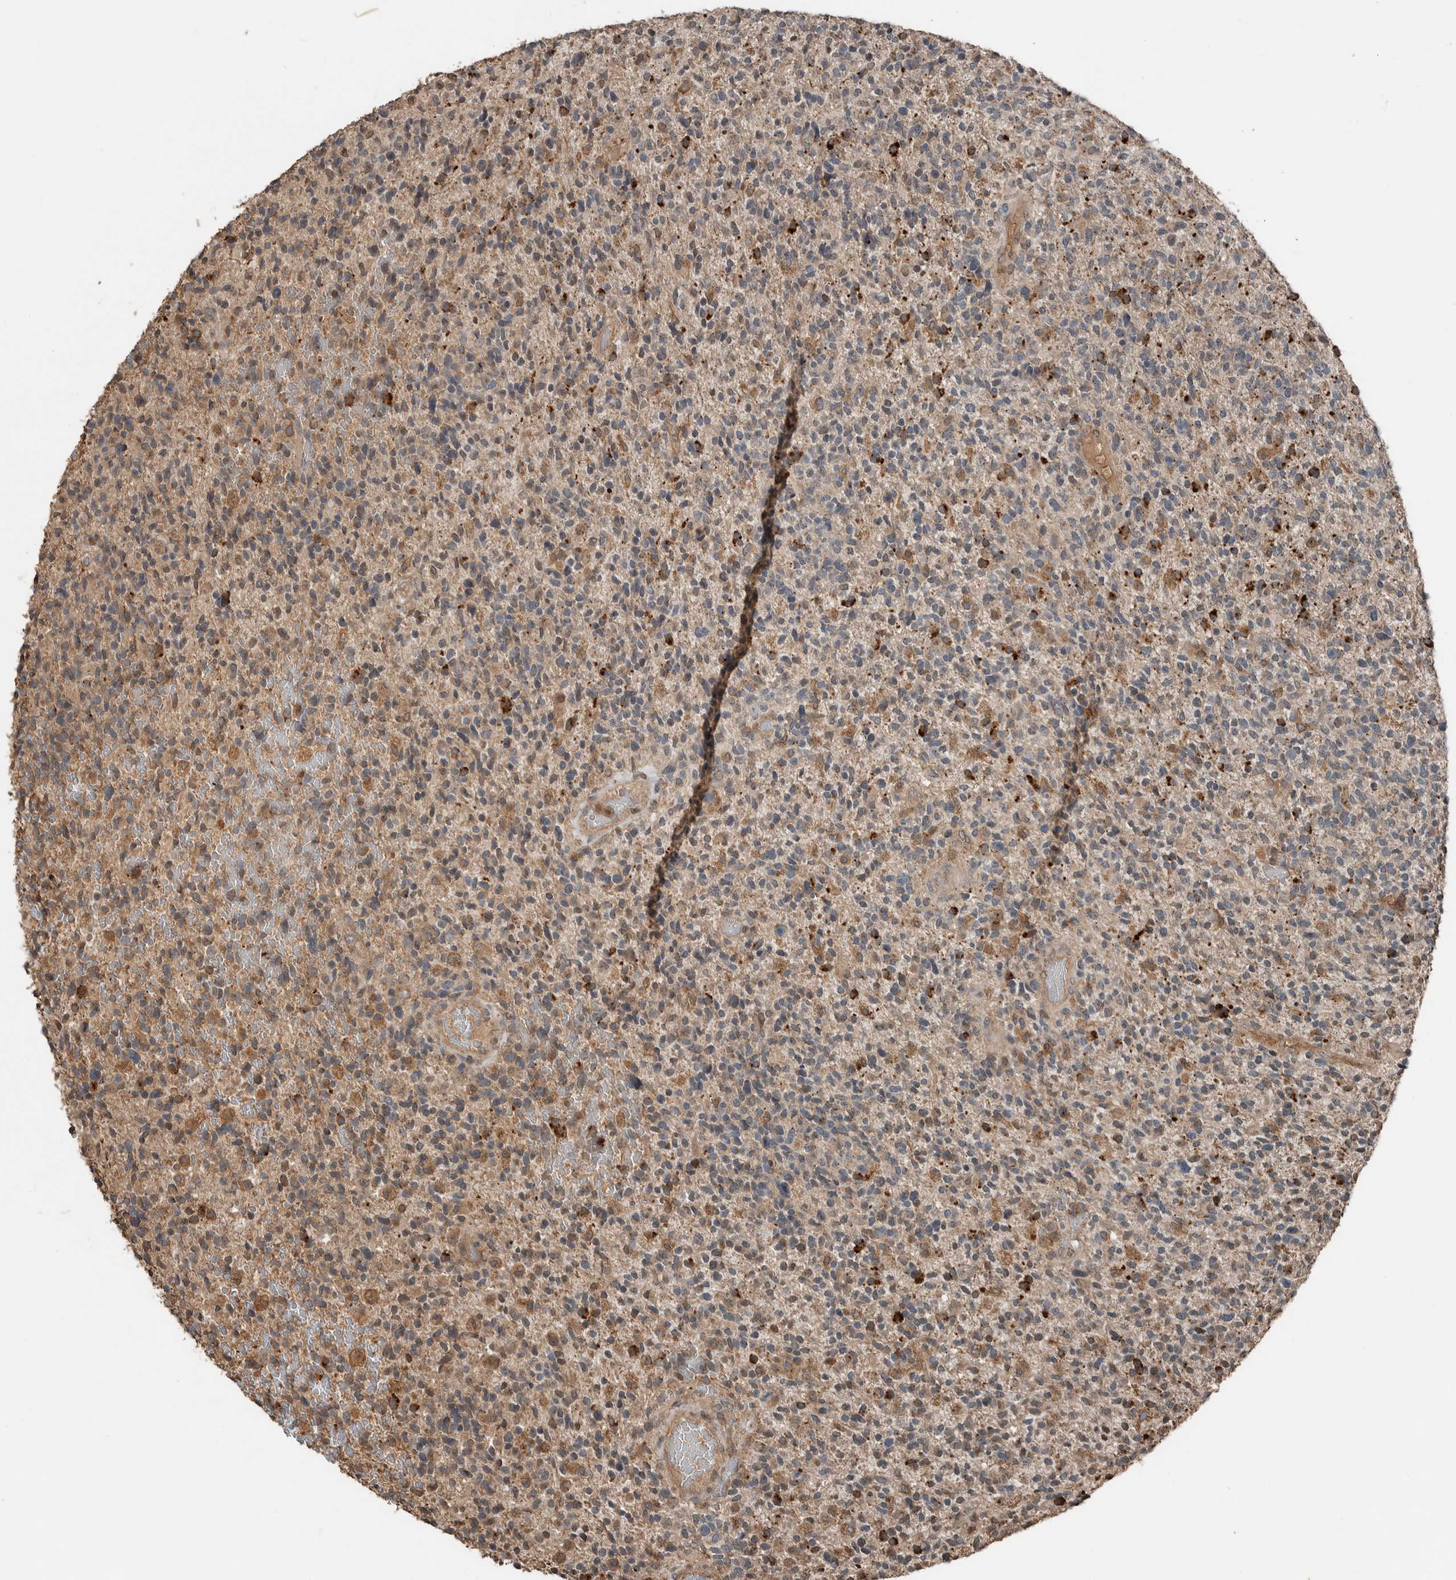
{"staining": {"intensity": "moderate", "quantity": "25%-75%", "location": "cytoplasmic/membranous"}, "tissue": "glioma", "cell_type": "Tumor cells", "image_type": "cancer", "snomed": [{"axis": "morphology", "description": "Glioma, malignant, High grade"}, {"axis": "topography", "description": "Brain"}], "caption": "This photomicrograph exhibits immunohistochemistry (IHC) staining of high-grade glioma (malignant), with medium moderate cytoplasmic/membranous positivity in about 25%-75% of tumor cells.", "gene": "BLZF1", "patient": {"sex": "male", "age": 72}}